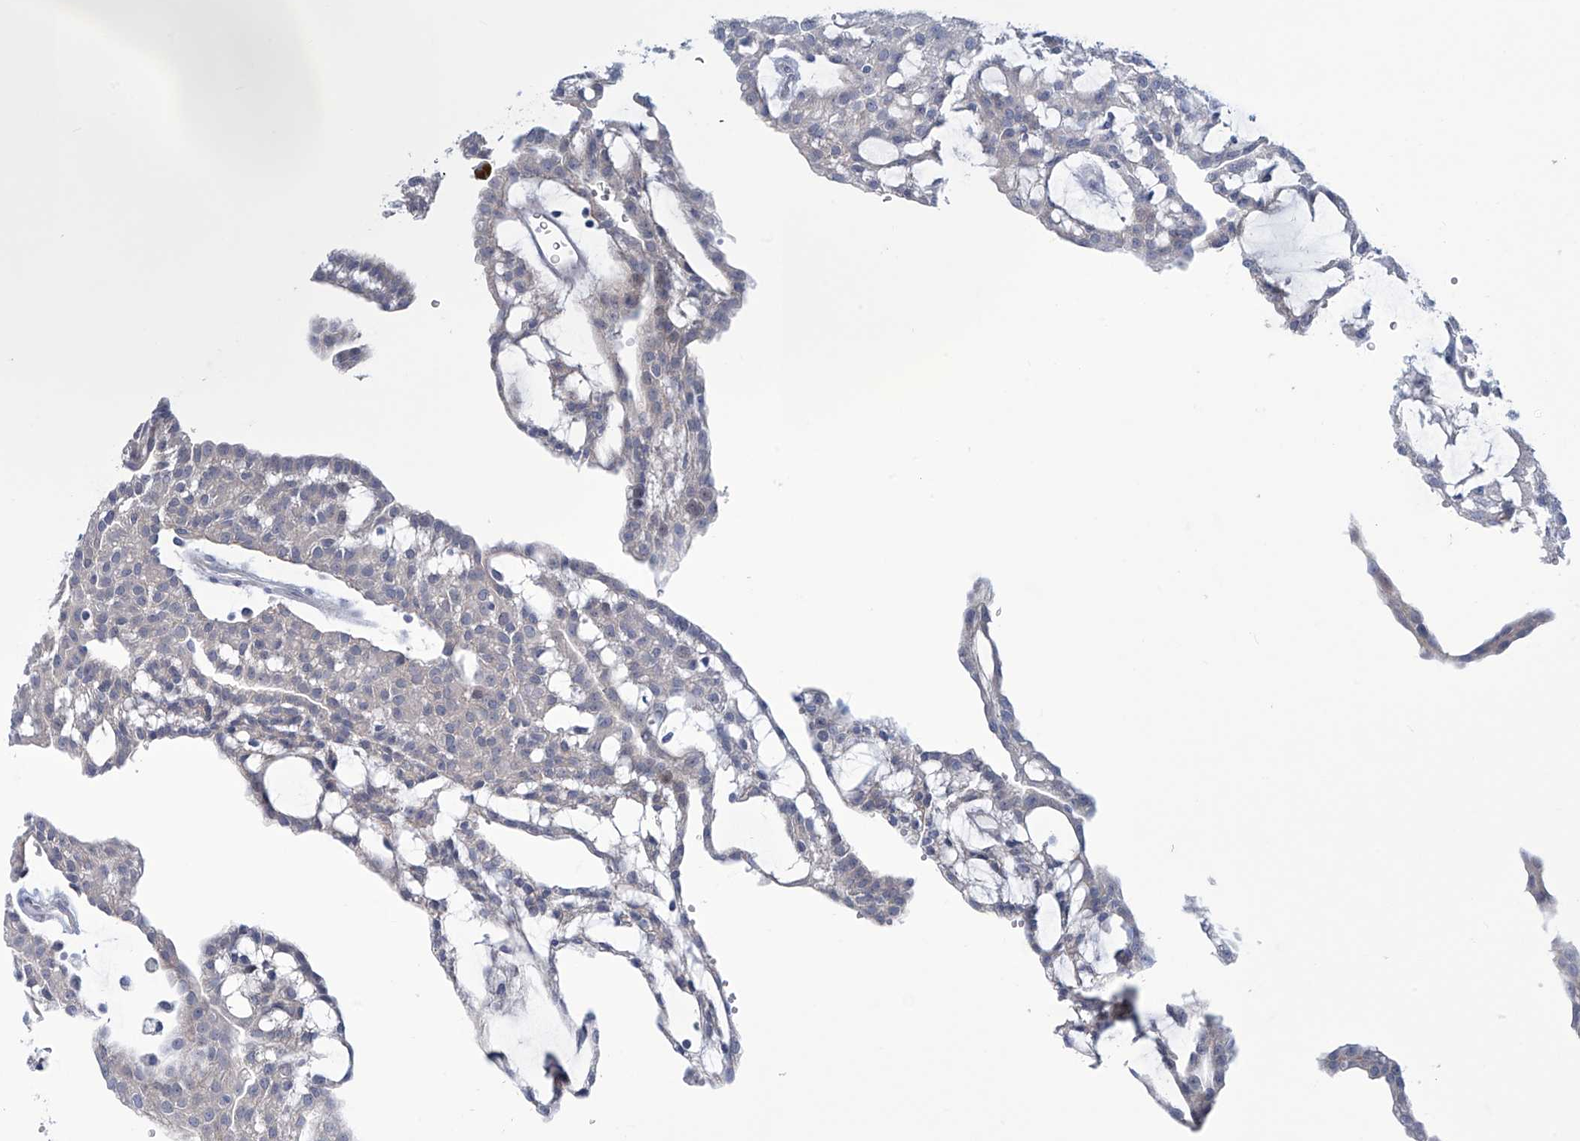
{"staining": {"intensity": "negative", "quantity": "none", "location": "none"}, "tissue": "renal cancer", "cell_type": "Tumor cells", "image_type": "cancer", "snomed": [{"axis": "morphology", "description": "Adenocarcinoma, NOS"}, {"axis": "topography", "description": "Kidney"}], "caption": "Tumor cells are negative for brown protein staining in renal cancer (adenocarcinoma). (Stains: DAB (3,3'-diaminobenzidine) immunohistochemistry (IHC) with hematoxylin counter stain, Microscopy: brightfield microscopy at high magnification).", "gene": "TRIM60", "patient": {"sex": "male", "age": 63}}